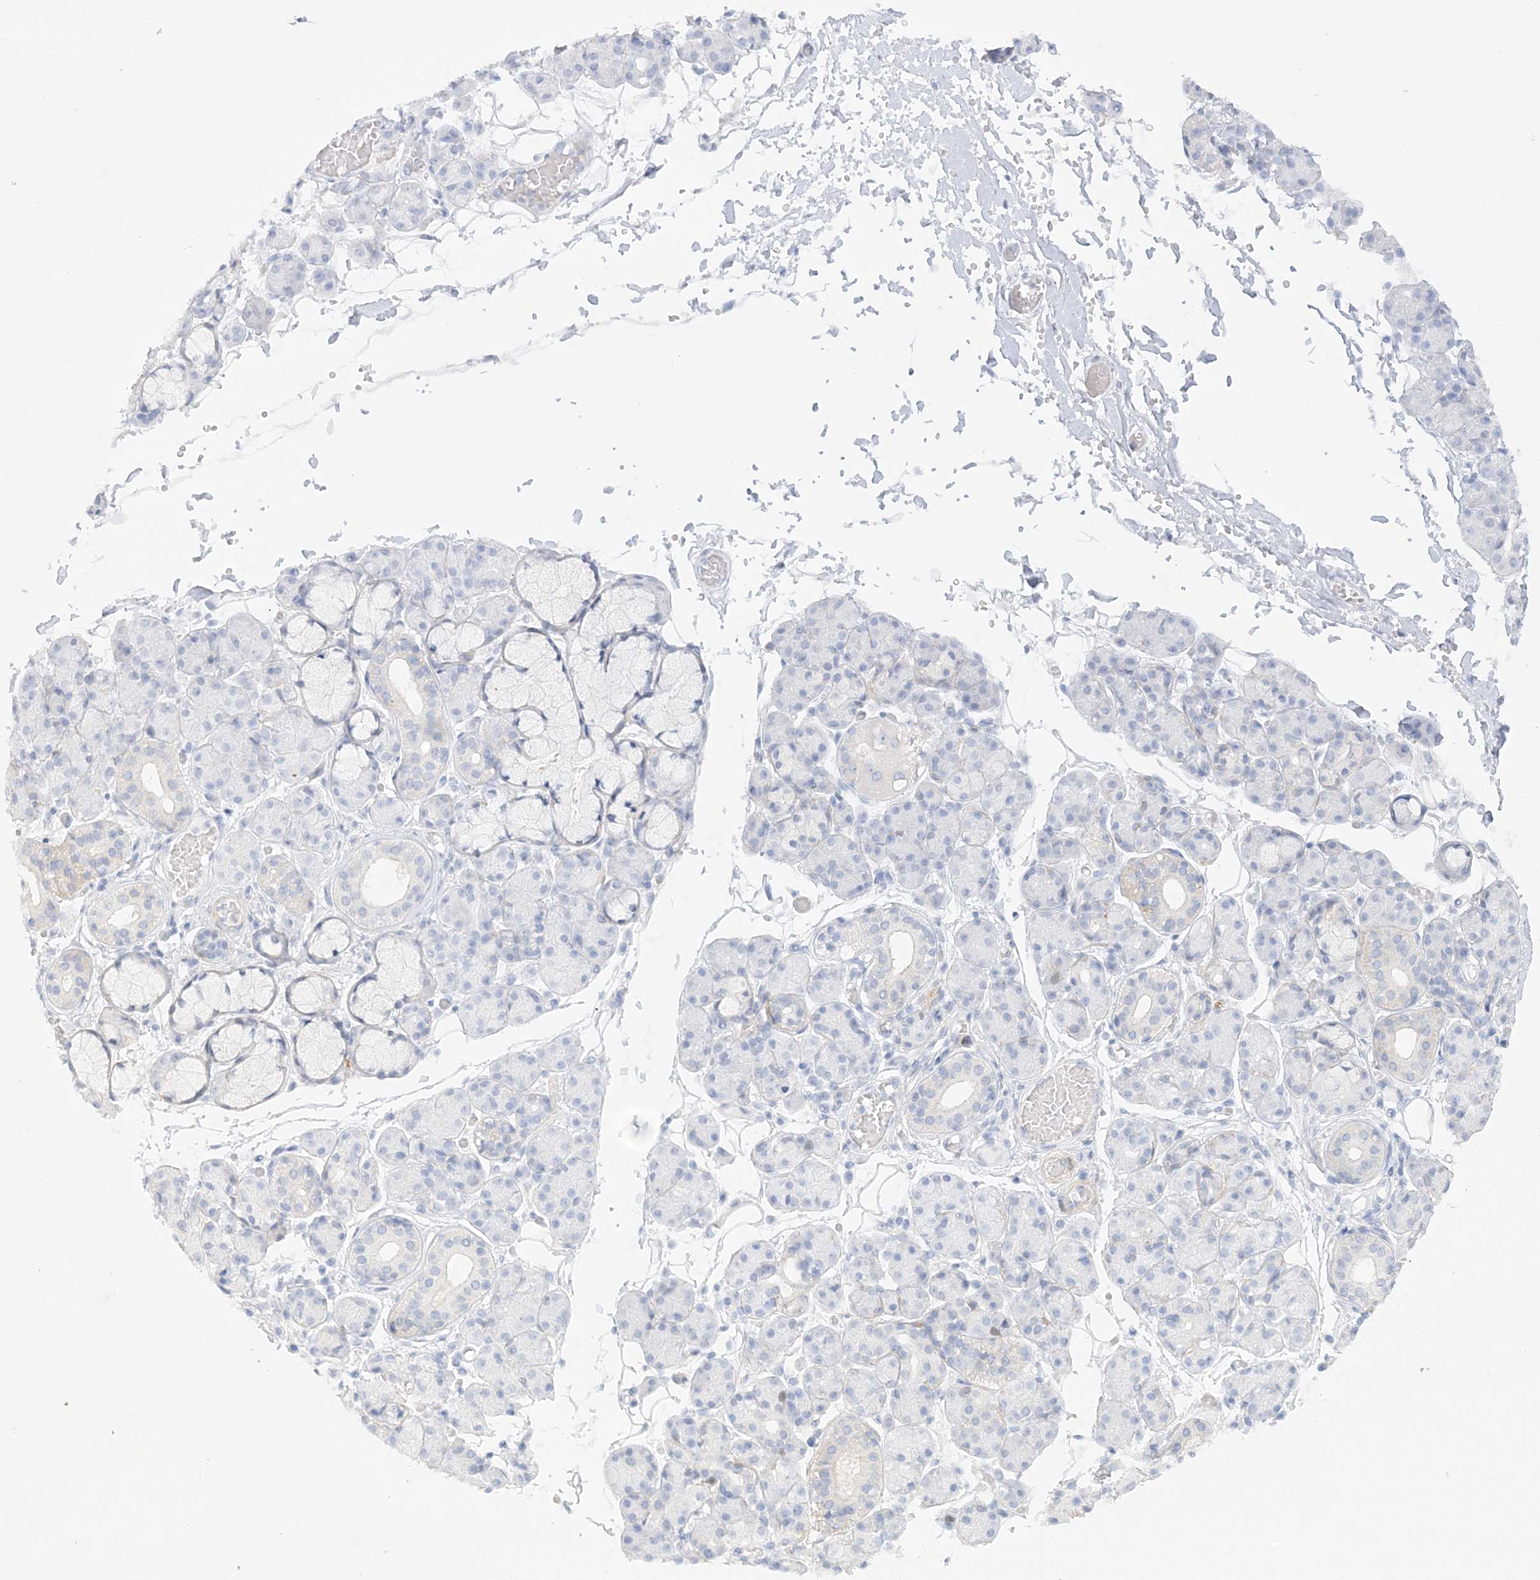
{"staining": {"intensity": "moderate", "quantity": "<25%", "location": "cytoplasmic/membranous"}, "tissue": "salivary gland", "cell_type": "Glandular cells", "image_type": "normal", "snomed": [{"axis": "morphology", "description": "Normal tissue, NOS"}, {"axis": "topography", "description": "Salivary gland"}], "caption": "Glandular cells exhibit low levels of moderate cytoplasmic/membranous expression in approximately <25% of cells in unremarkable human salivary gland. Using DAB (brown) and hematoxylin (blue) stains, captured at high magnification using brightfield microscopy.", "gene": "ICMT", "patient": {"sex": "male", "age": 63}}